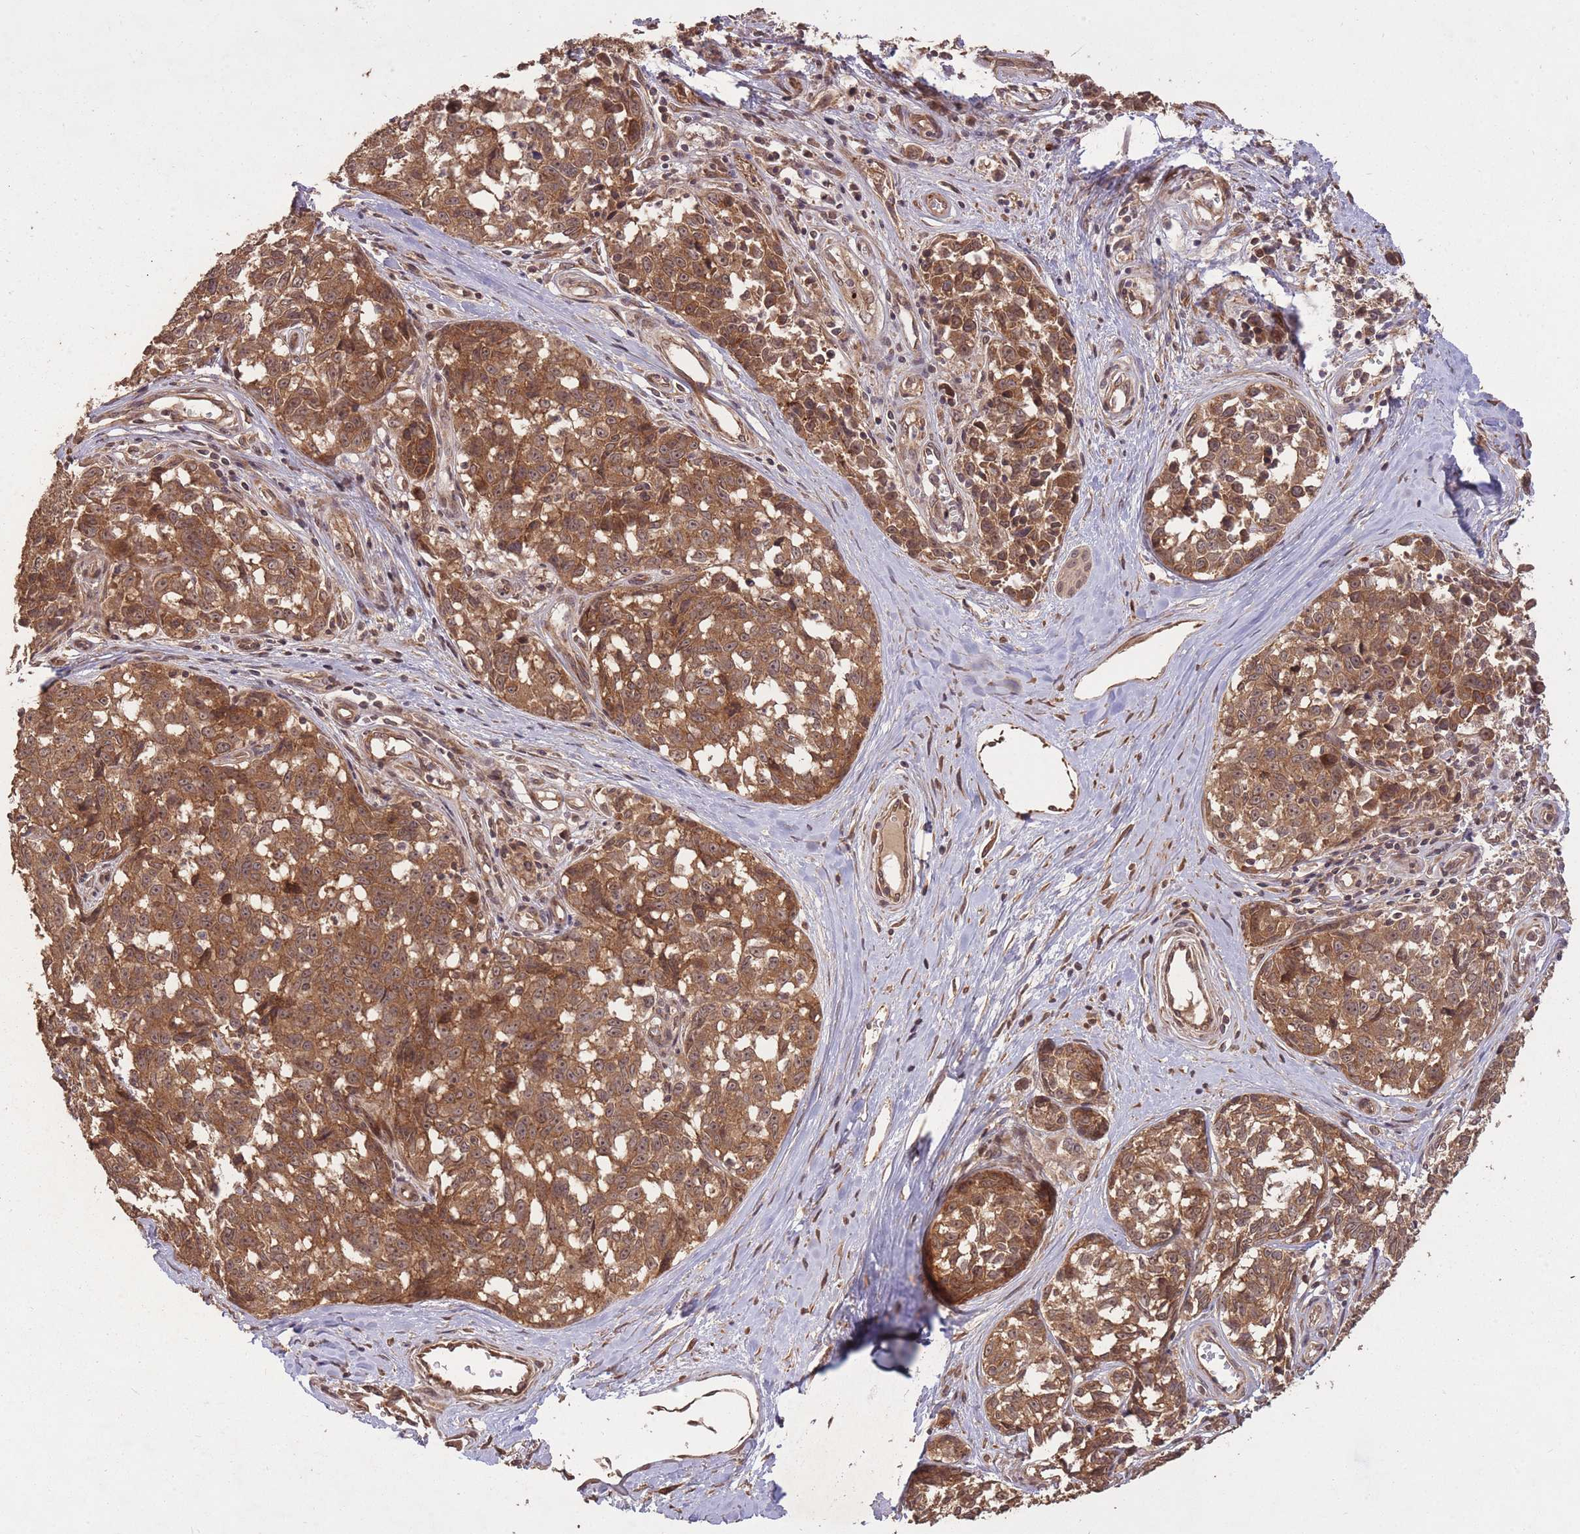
{"staining": {"intensity": "strong", "quantity": ">75%", "location": "cytoplasmic/membranous,nuclear"}, "tissue": "melanoma", "cell_type": "Tumor cells", "image_type": "cancer", "snomed": [{"axis": "morphology", "description": "Normal tissue, NOS"}, {"axis": "morphology", "description": "Malignant melanoma, NOS"}, {"axis": "topography", "description": "Skin"}], "caption": "Malignant melanoma stained with immunohistochemistry reveals strong cytoplasmic/membranous and nuclear expression in approximately >75% of tumor cells.", "gene": "ERBB3", "patient": {"sex": "female", "age": 64}}